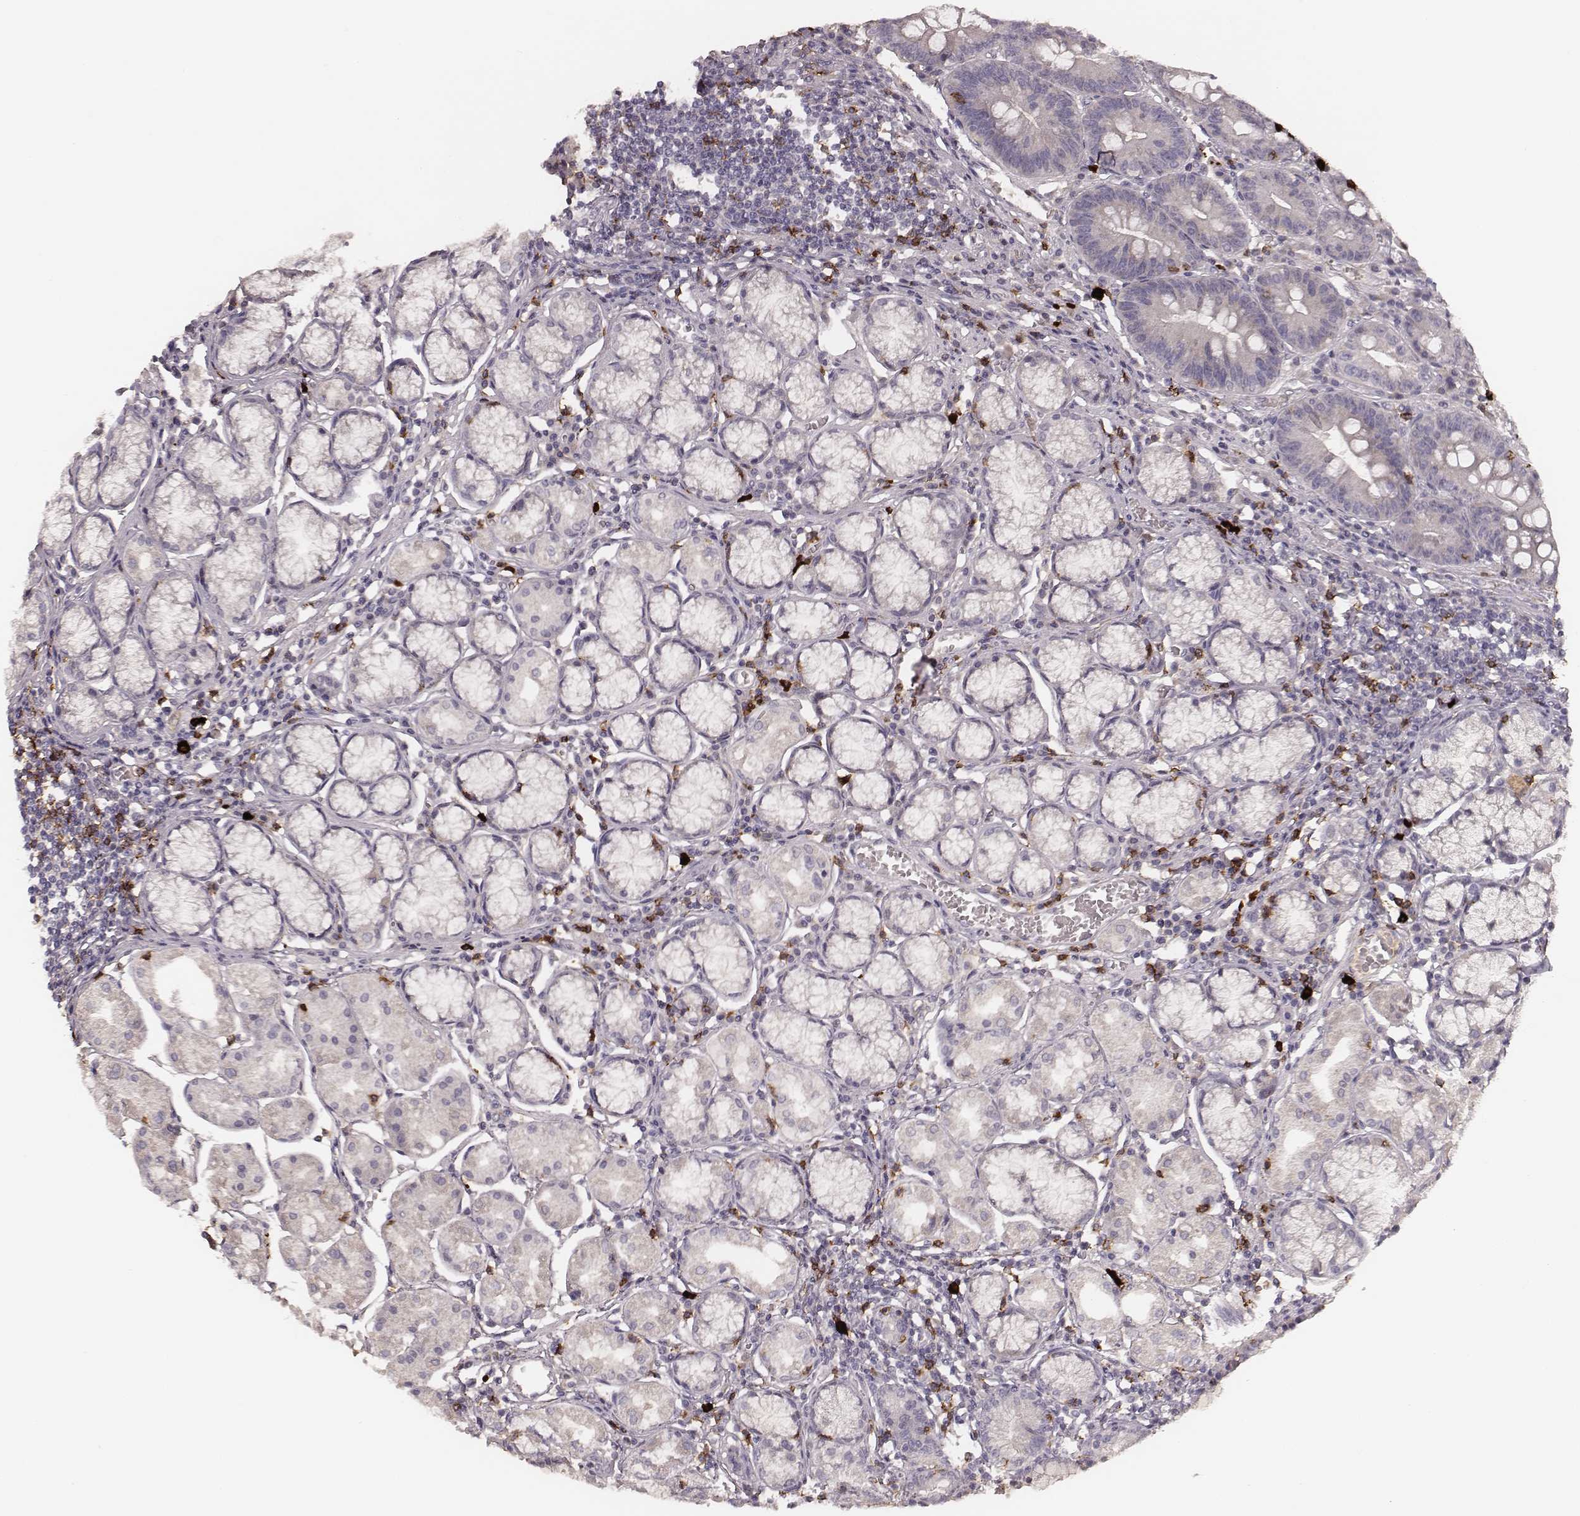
{"staining": {"intensity": "negative", "quantity": "none", "location": "none"}, "tissue": "stomach", "cell_type": "Glandular cells", "image_type": "normal", "snomed": [{"axis": "morphology", "description": "Normal tissue, NOS"}, {"axis": "topography", "description": "Stomach"}], "caption": "An immunohistochemistry (IHC) histopathology image of unremarkable stomach is shown. There is no staining in glandular cells of stomach. (DAB (3,3'-diaminobenzidine) immunohistochemistry (IHC) with hematoxylin counter stain).", "gene": "CD8A", "patient": {"sex": "male", "age": 55}}